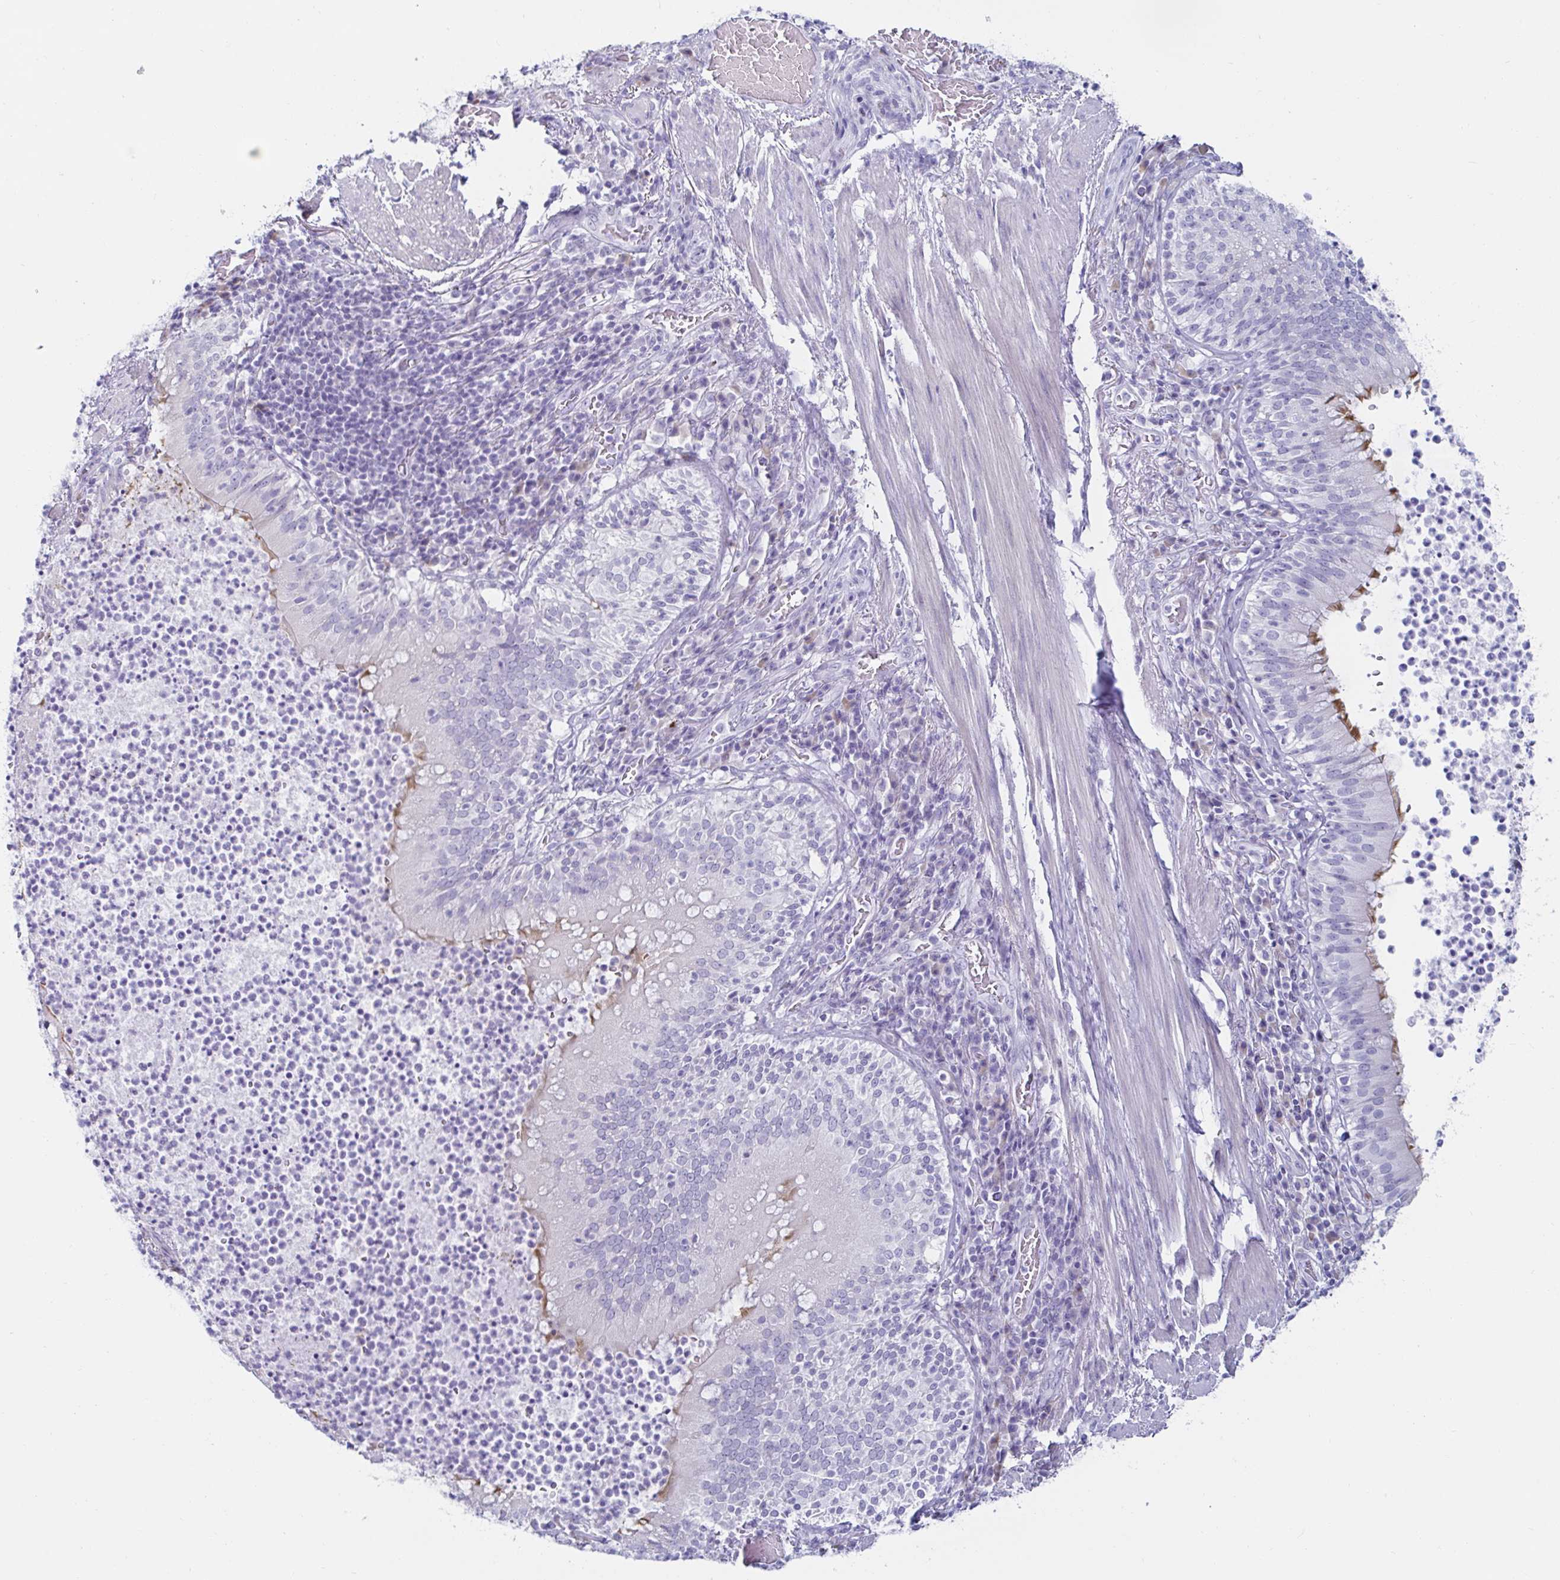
{"staining": {"intensity": "moderate", "quantity": "25%-75%", "location": "cytoplasmic/membranous"}, "tissue": "bronchus", "cell_type": "Respiratory epithelial cells", "image_type": "normal", "snomed": [{"axis": "morphology", "description": "Normal tissue, NOS"}, {"axis": "topography", "description": "Lymph node"}, {"axis": "topography", "description": "Bronchus"}], "caption": "This micrograph displays immunohistochemistry (IHC) staining of benign bronchus, with medium moderate cytoplasmic/membranous expression in approximately 25%-75% of respiratory epithelial cells.", "gene": "C4orf17", "patient": {"sex": "male", "age": 56}}